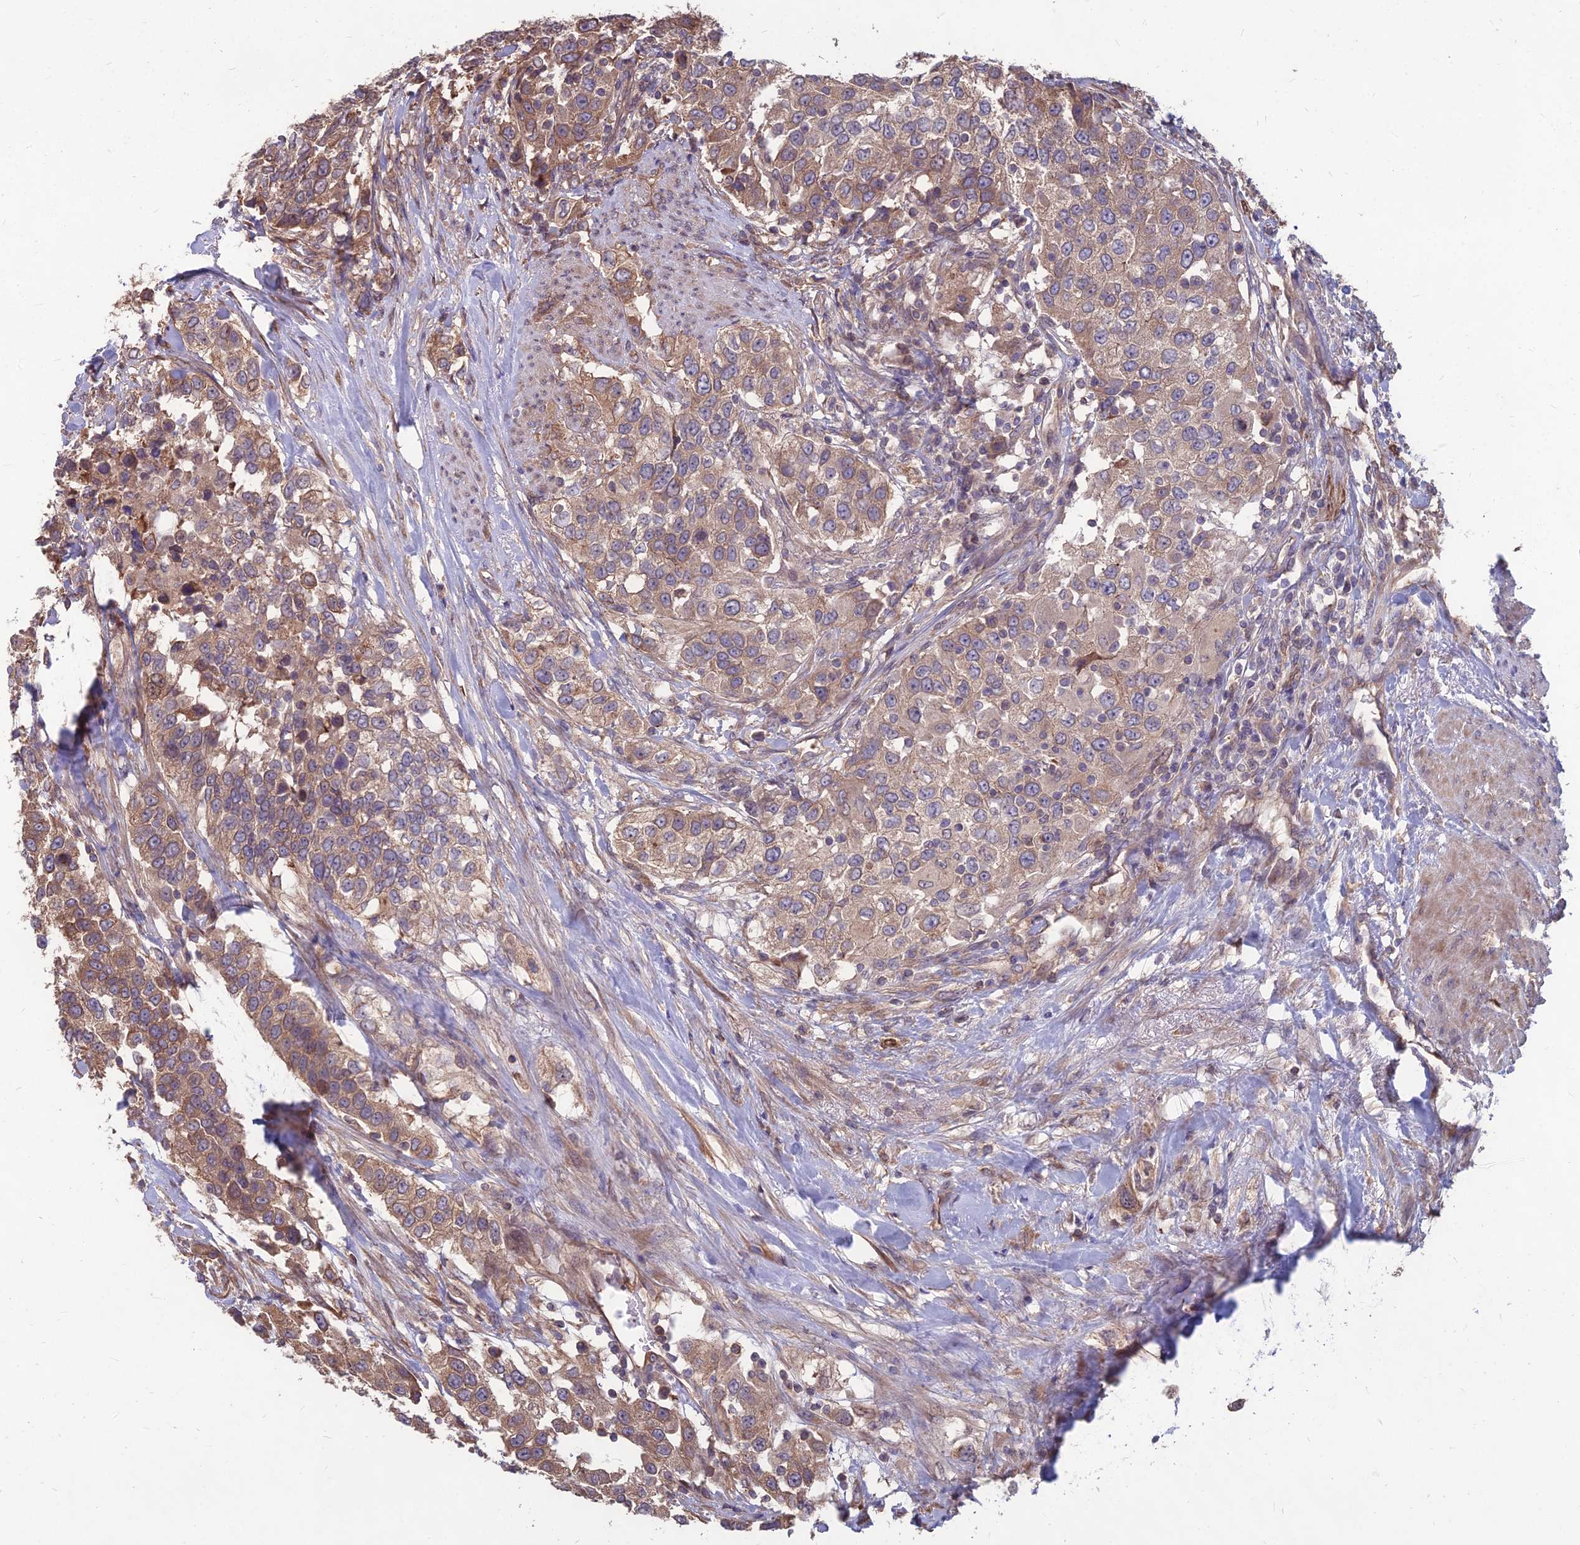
{"staining": {"intensity": "moderate", "quantity": "25%-75%", "location": "cytoplasmic/membranous"}, "tissue": "urothelial cancer", "cell_type": "Tumor cells", "image_type": "cancer", "snomed": [{"axis": "morphology", "description": "Urothelial carcinoma, High grade"}, {"axis": "topography", "description": "Urinary bladder"}], "caption": "An image showing moderate cytoplasmic/membranous expression in about 25%-75% of tumor cells in high-grade urothelial carcinoma, as visualized by brown immunohistochemical staining.", "gene": "LSM6", "patient": {"sex": "female", "age": 80}}